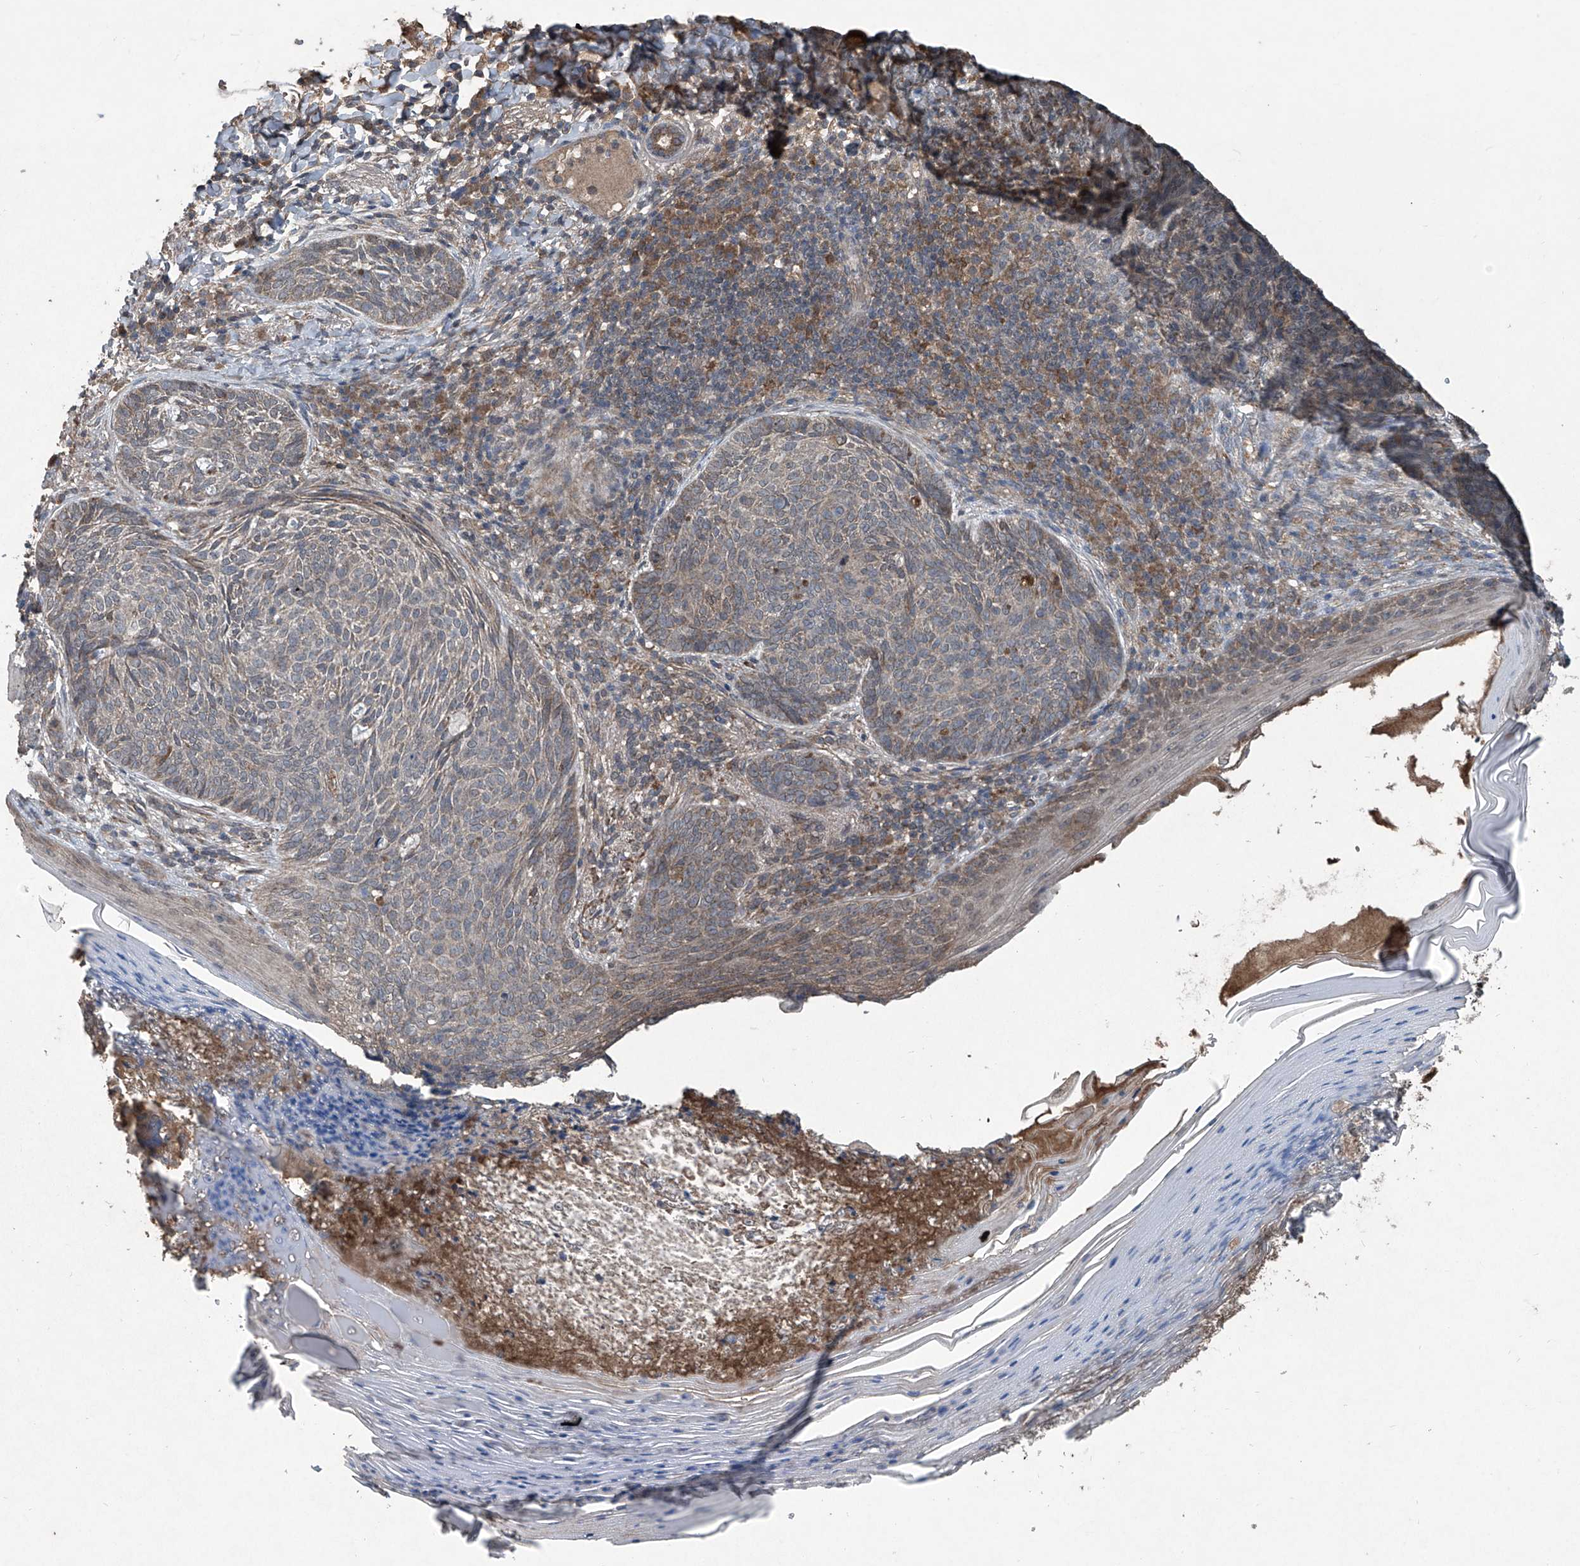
{"staining": {"intensity": "weak", "quantity": "<25%", "location": "cytoplasmic/membranous"}, "tissue": "skin cancer", "cell_type": "Tumor cells", "image_type": "cancer", "snomed": [{"axis": "morphology", "description": "Basal cell carcinoma"}, {"axis": "topography", "description": "Skin"}], "caption": "Skin basal cell carcinoma was stained to show a protein in brown. There is no significant expression in tumor cells. Nuclei are stained in blue.", "gene": "SUMF2", "patient": {"sex": "male", "age": 85}}